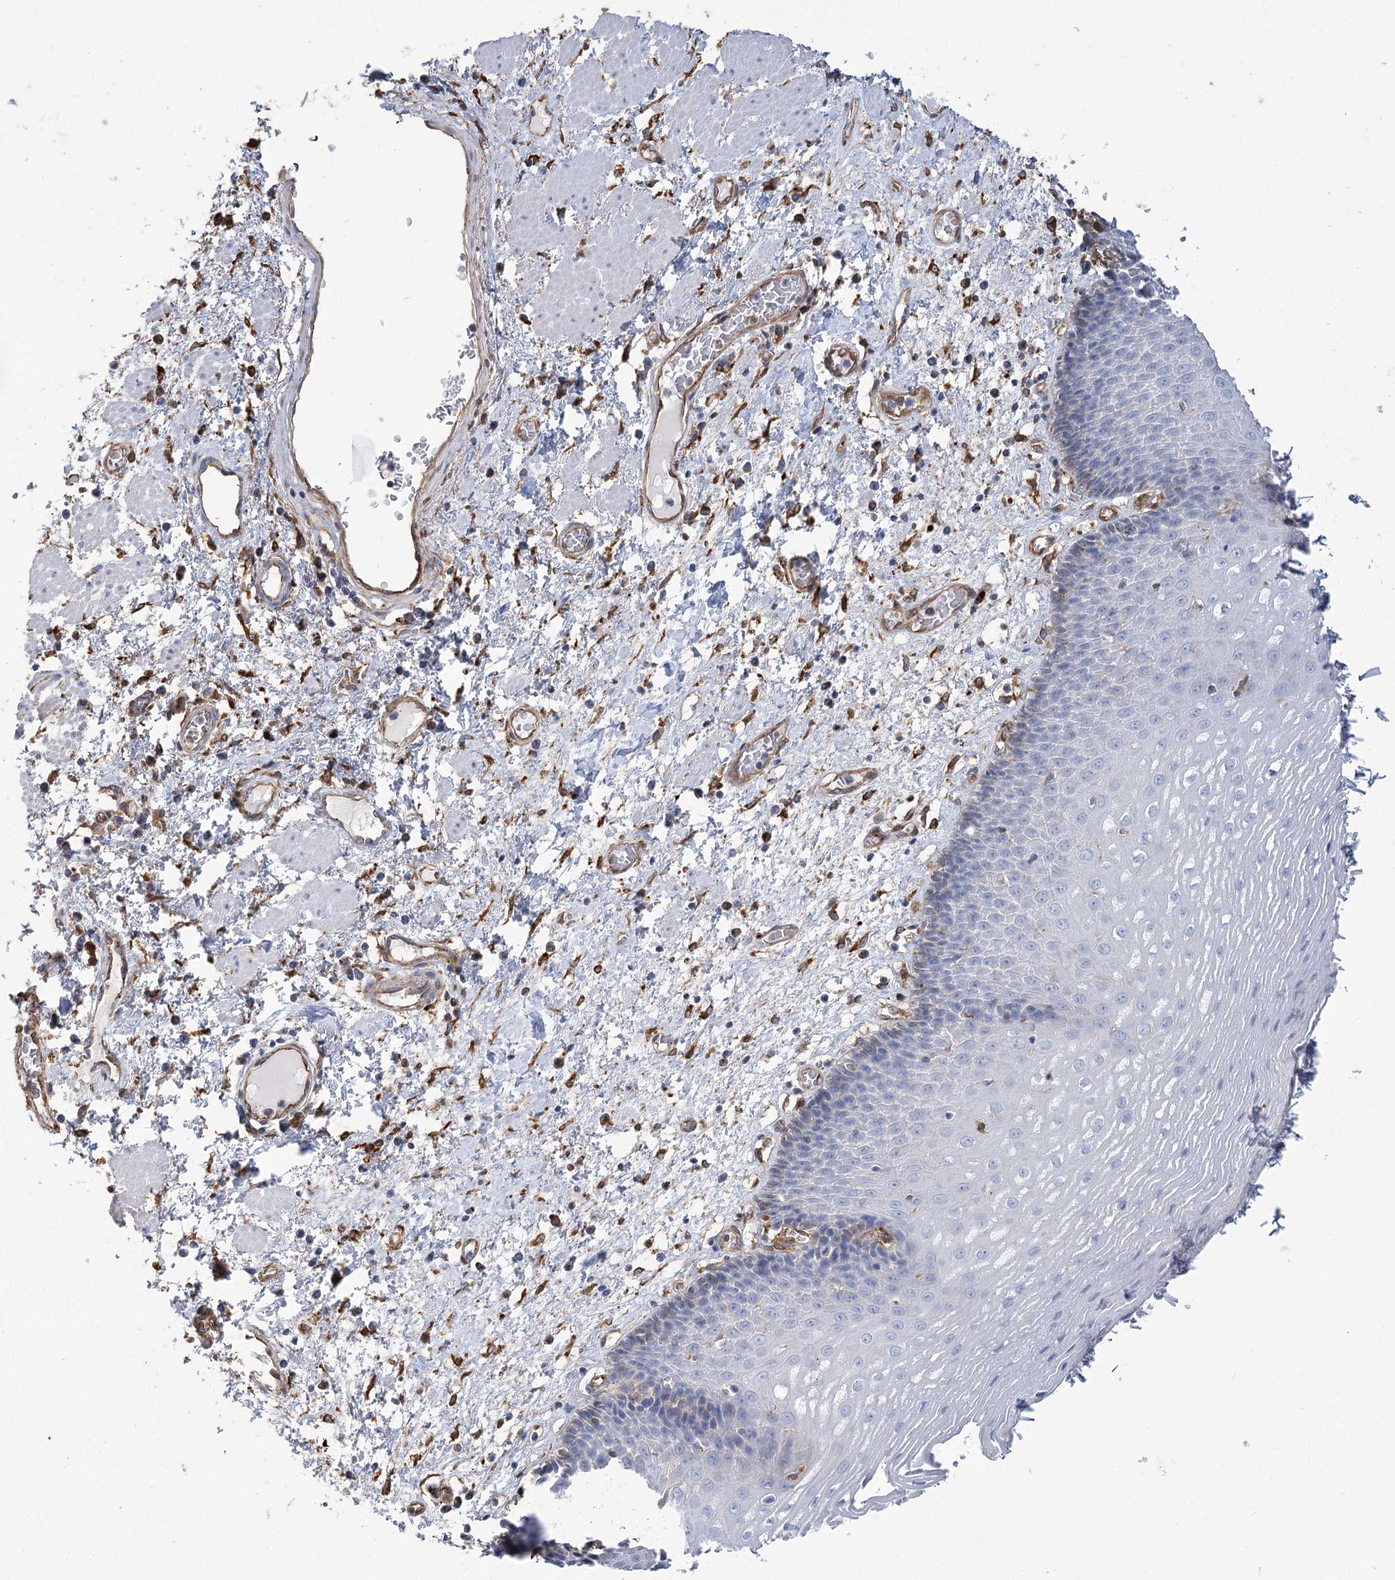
{"staining": {"intensity": "negative", "quantity": "none", "location": "none"}, "tissue": "esophagus", "cell_type": "Squamous epithelial cells", "image_type": "normal", "snomed": [{"axis": "morphology", "description": "Normal tissue, NOS"}, {"axis": "morphology", "description": "Adenocarcinoma, NOS"}, {"axis": "topography", "description": "Esophagus"}], "caption": "Immunohistochemistry photomicrograph of benign esophagus stained for a protein (brown), which demonstrates no positivity in squamous epithelial cells. (DAB IHC visualized using brightfield microscopy, high magnification).", "gene": "GUSB", "patient": {"sex": "male", "age": 62}}